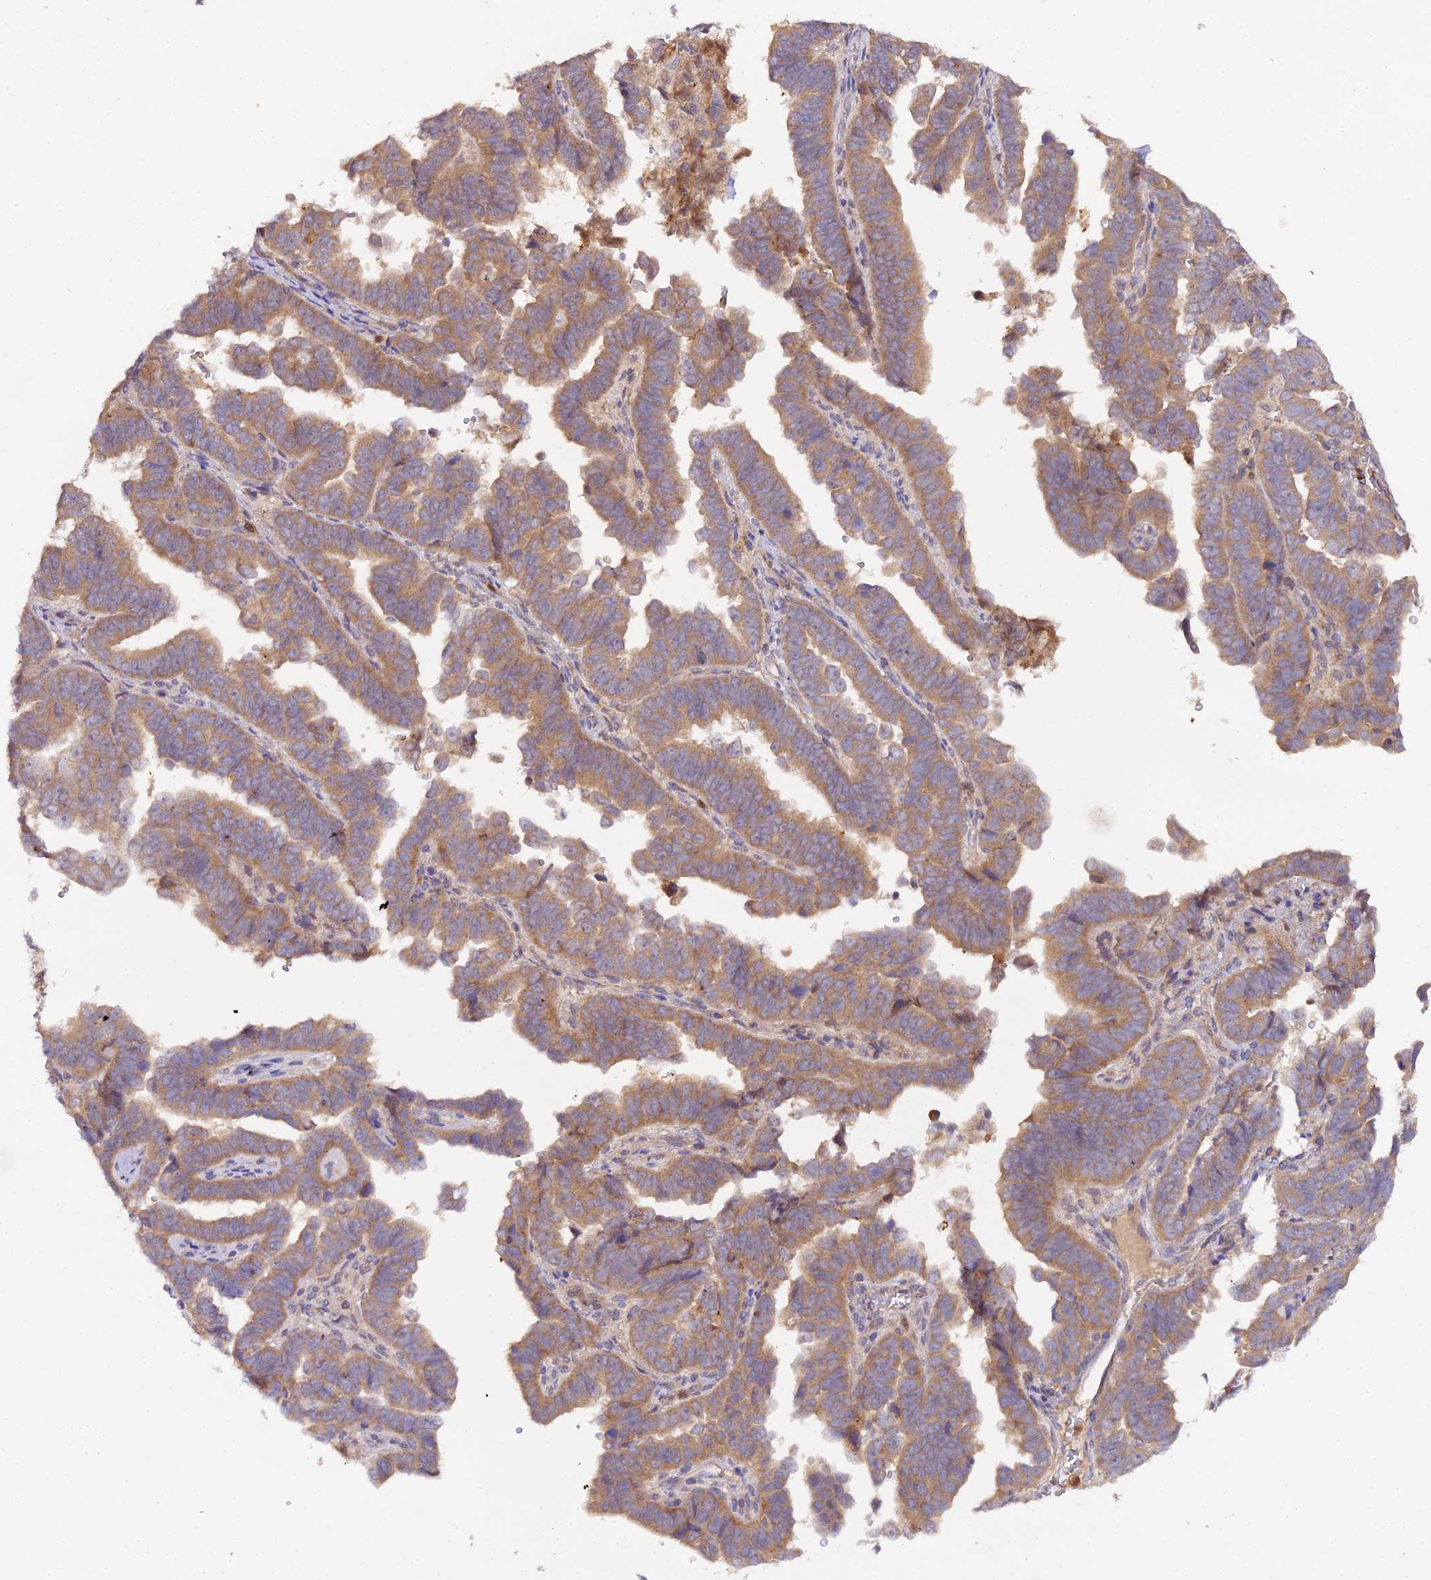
{"staining": {"intensity": "moderate", "quantity": ">75%", "location": "cytoplasmic/membranous"}, "tissue": "endometrial cancer", "cell_type": "Tumor cells", "image_type": "cancer", "snomed": [{"axis": "morphology", "description": "Adenocarcinoma, NOS"}, {"axis": "topography", "description": "Endometrium"}], "caption": "Endometrial cancer tissue shows moderate cytoplasmic/membranous positivity in approximately >75% of tumor cells, visualized by immunohistochemistry.", "gene": "TRIM26", "patient": {"sex": "female", "age": 75}}